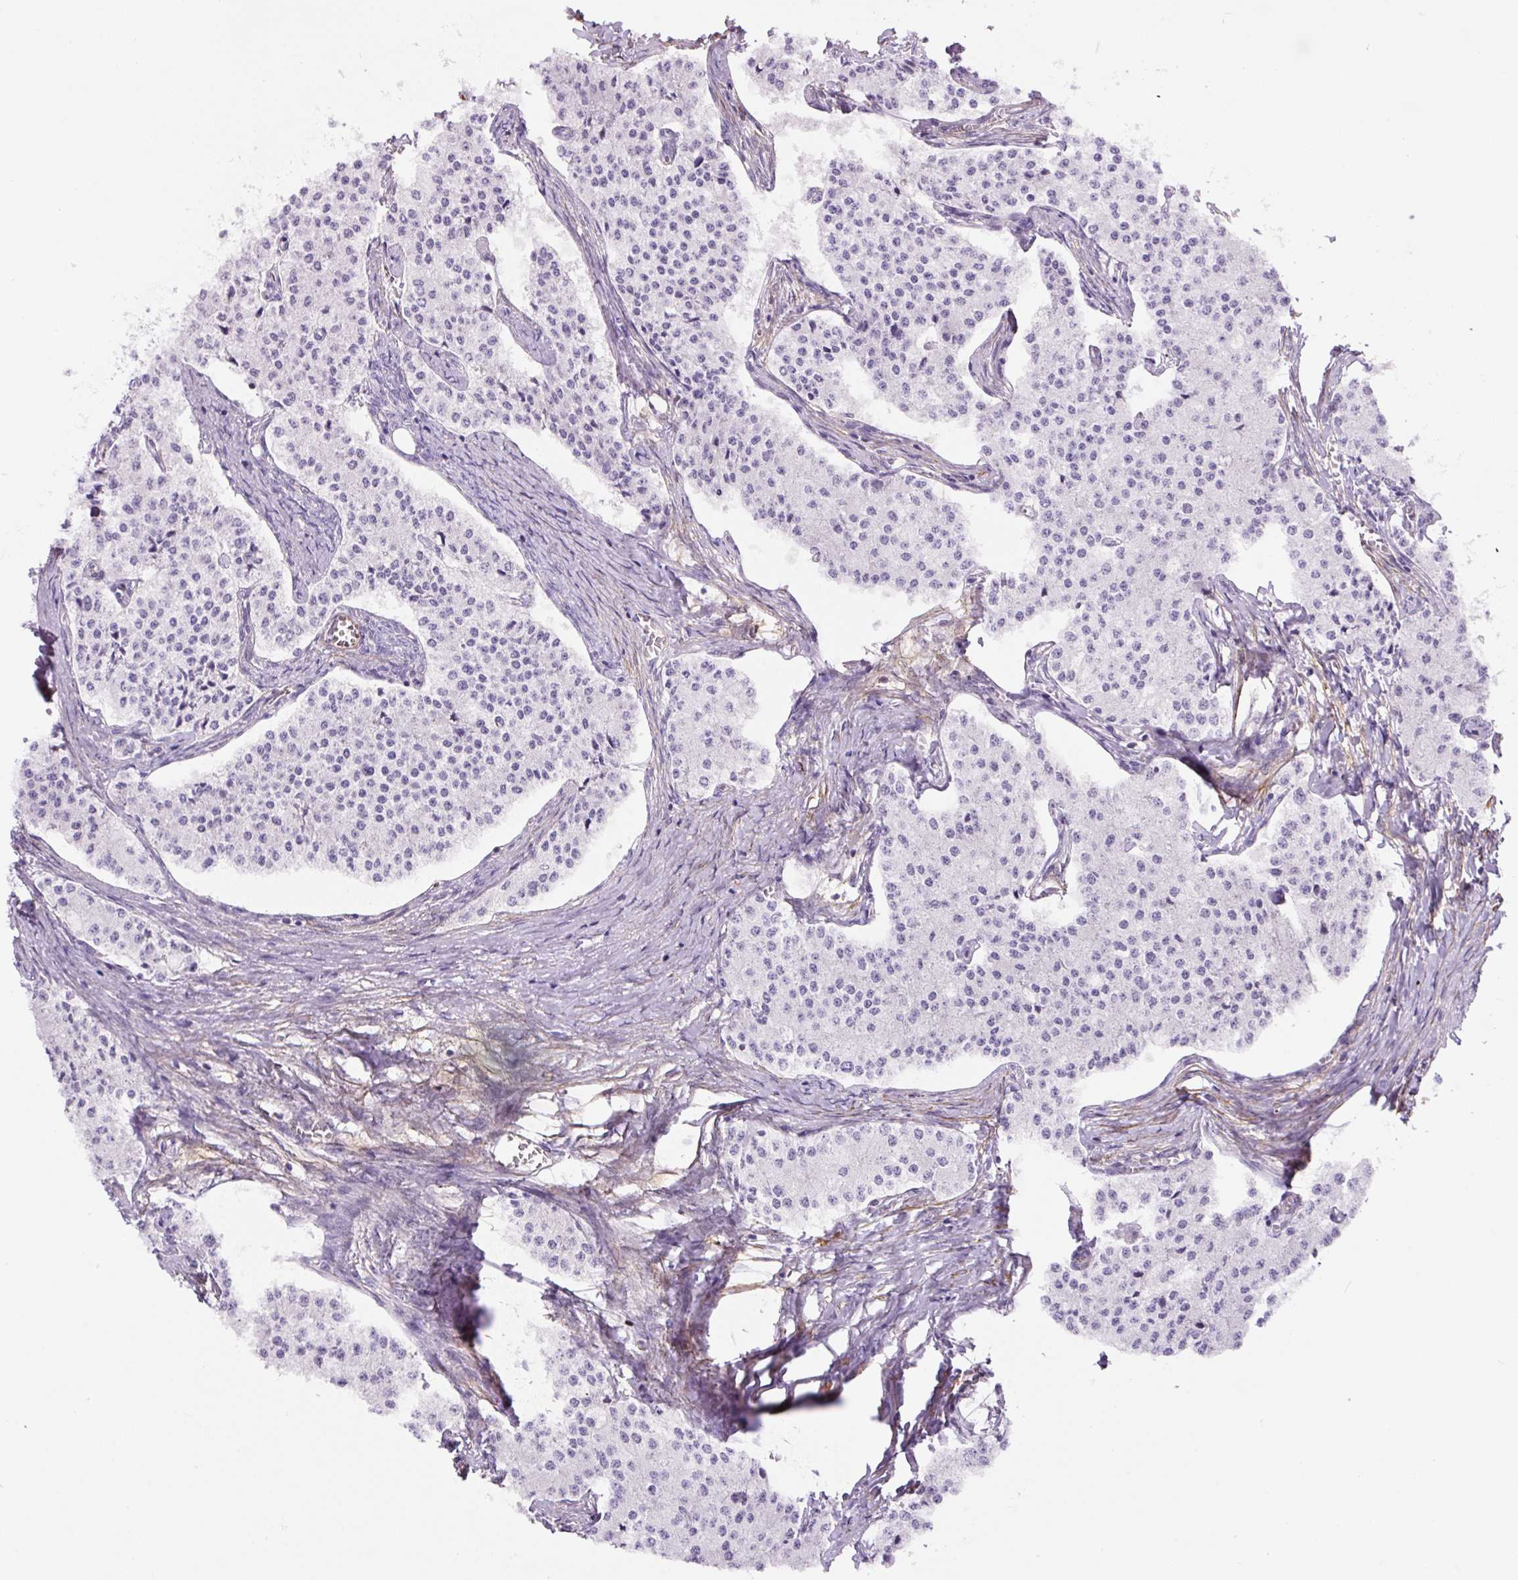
{"staining": {"intensity": "negative", "quantity": "none", "location": "none"}, "tissue": "carcinoid", "cell_type": "Tumor cells", "image_type": "cancer", "snomed": [{"axis": "morphology", "description": "Carcinoid, malignant, NOS"}, {"axis": "topography", "description": "Colon"}], "caption": "This image is of carcinoid stained with immunohistochemistry to label a protein in brown with the nuclei are counter-stained blue. There is no expression in tumor cells.", "gene": "B3GALT5", "patient": {"sex": "female", "age": 52}}